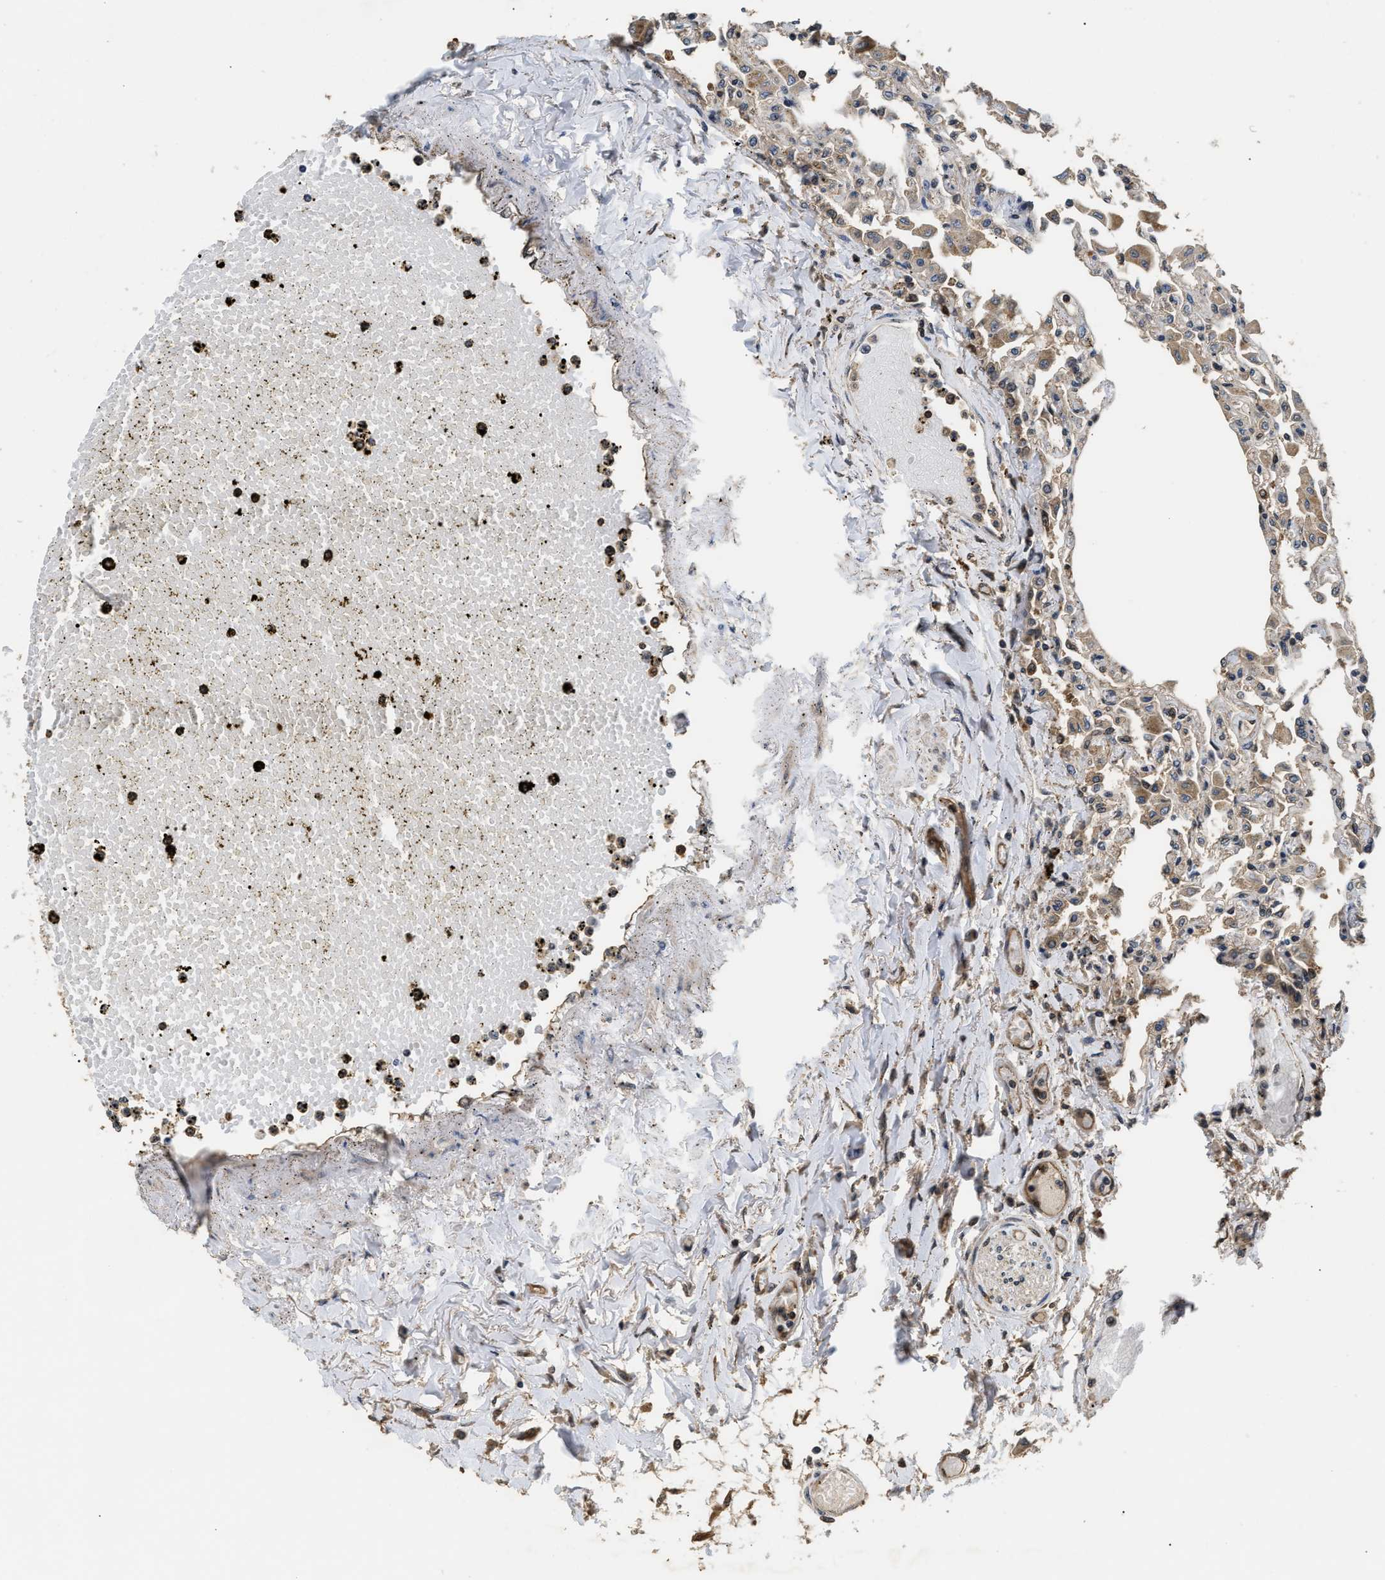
{"staining": {"intensity": "moderate", "quantity": "<25%", "location": "cytoplasmic/membranous"}, "tissue": "lung", "cell_type": "Alveolar cells", "image_type": "normal", "snomed": [{"axis": "morphology", "description": "Normal tissue, NOS"}, {"axis": "topography", "description": "Bronchus"}, {"axis": "topography", "description": "Lung"}], "caption": "A micrograph of human lung stained for a protein reveals moderate cytoplasmic/membranous brown staining in alveolar cells. (DAB = brown stain, brightfield microscopy at high magnification).", "gene": "DNAJC2", "patient": {"sex": "female", "age": 49}}